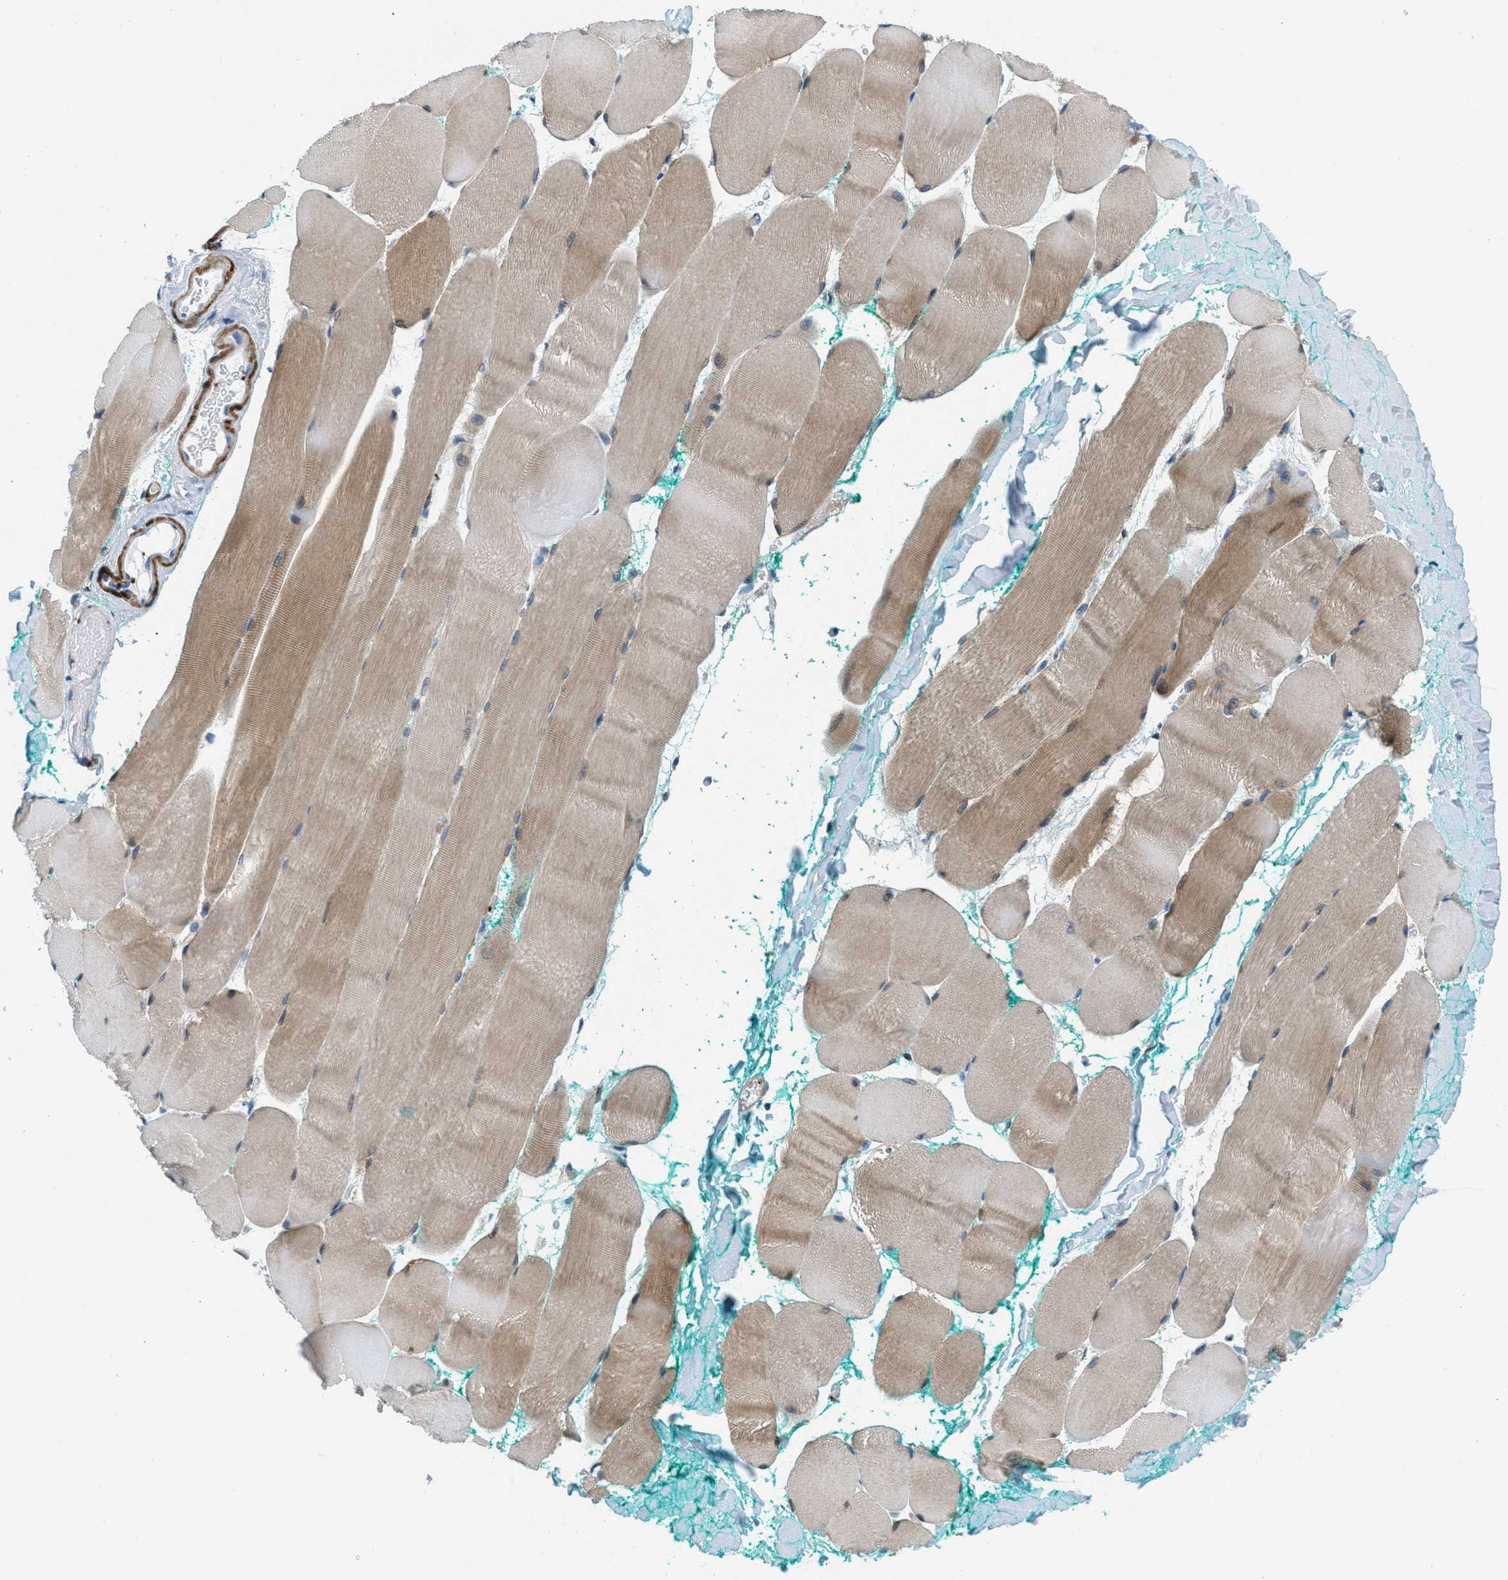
{"staining": {"intensity": "weak", "quantity": "25%-75%", "location": "cytoplasmic/membranous"}, "tissue": "skeletal muscle", "cell_type": "Myocytes", "image_type": "normal", "snomed": [{"axis": "morphology", "description": "Normal tissue, NOS"}, {"axis": "morphology", "description": "Squamous cell carcinoma, NOS"}, {"axis": "topography", "description": "Skeletal muscle"}], "caption": "This micrograph exhibits benign skeletal muscle stained with IHC to label a protein in brown. The cytoplasmic/membranous of myocytes show weak positivity for the protein. Nuclei are counter-stained blue.", "gene": "MAPRE2", "patient": {"sex": "male", "age": 51}}